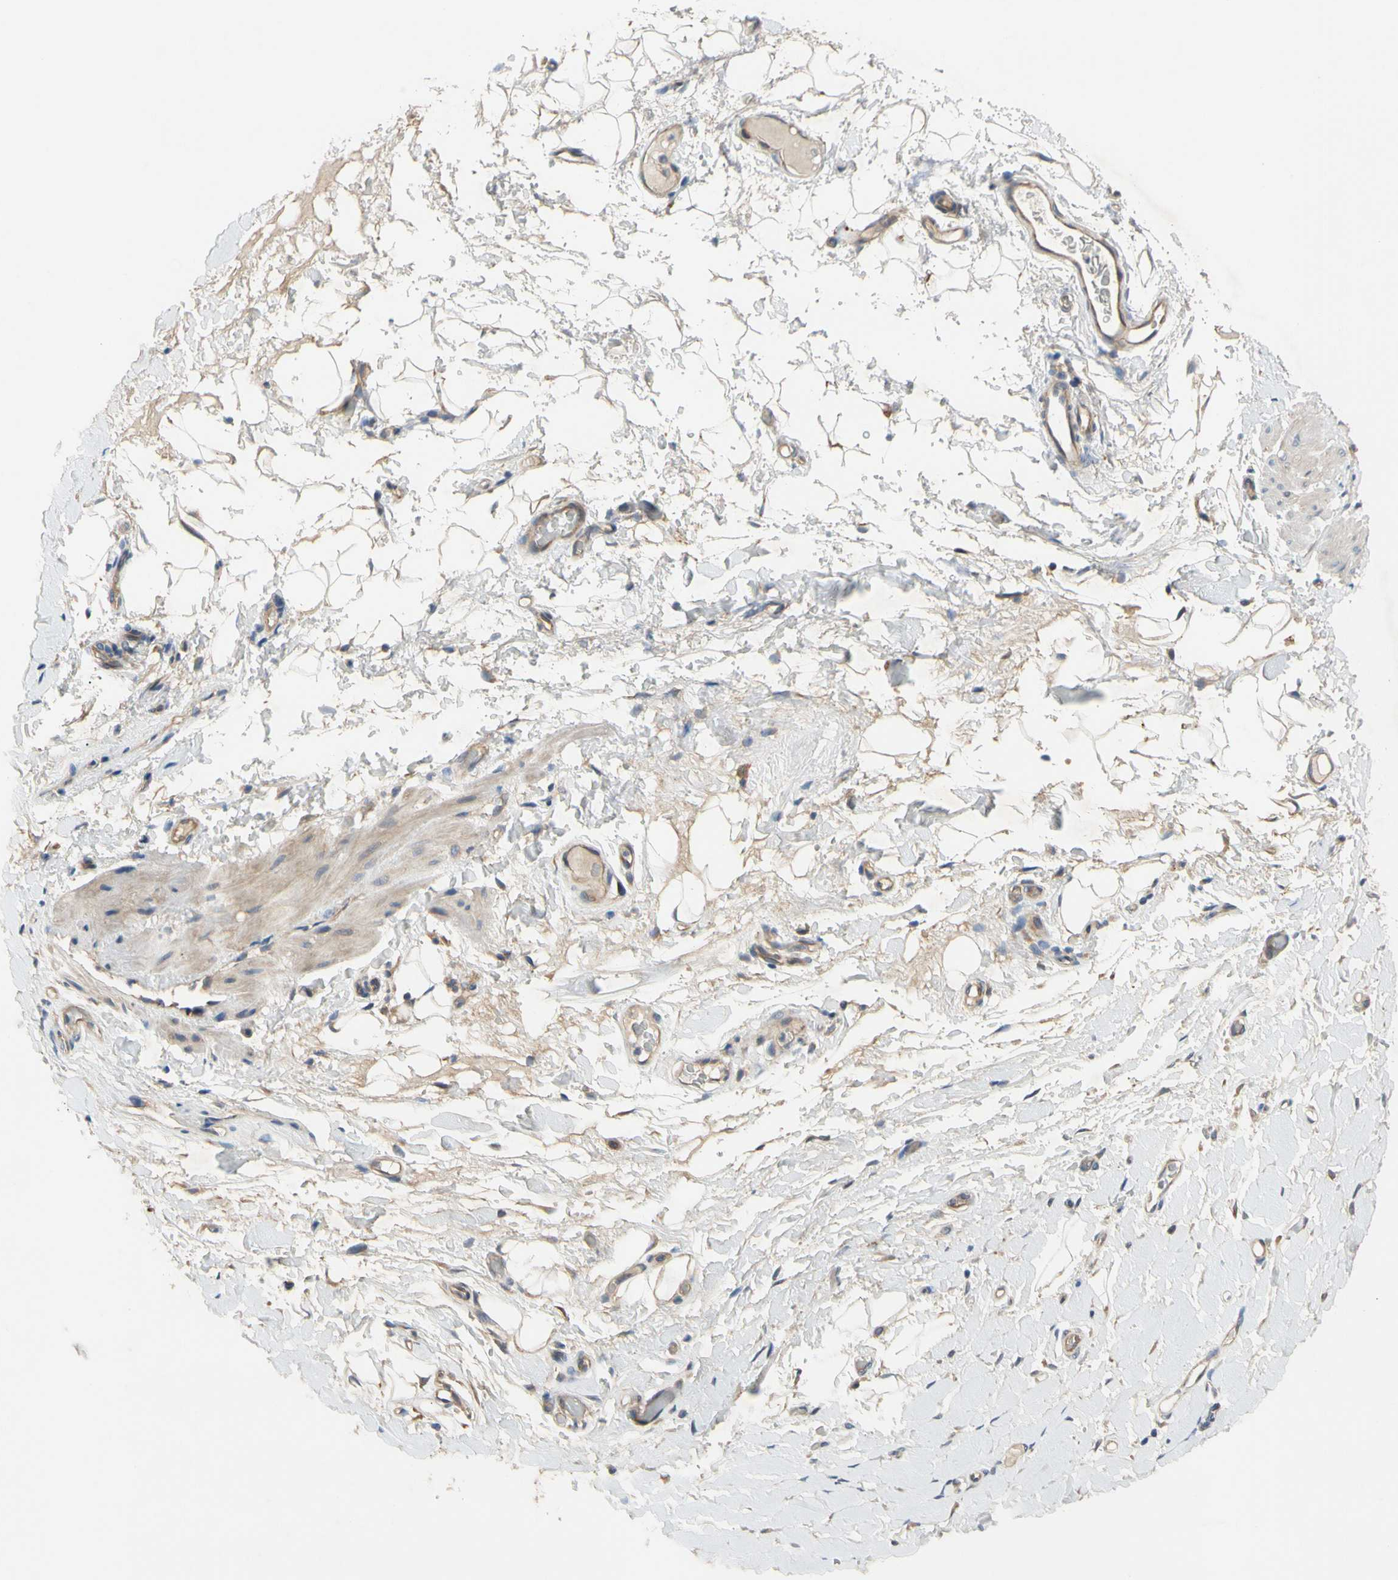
{"staining": {"intensity": "weak", "quantity": "<25%", "location": "cytoplasmic/membranous"}, "tissue": "adipose tissue", "cell_type": "Adipocytes", "image_type": "normal", "snomed": [{"axis": "morphology", "description": "Normal tissue, NOS"}, {"axis": "morphology", "description": "Adenocarcinoma, NOS"}, {"axis": "topography", "description": "Esophagus"}], "caption": "High power microscopy histopathology image of an immunohistochemistry image of unremarkable adipose tissue, revealing no significant expression in adipocytes. (Stains: DAB (3,3'-diaminobenzidine) immunohistochemistry with hematoxylin counter stain, Microscopy: brightfield microscopy at high magnification).", "gene": "MBTPS2", "patient": {"sex": "male", "age": 62}}